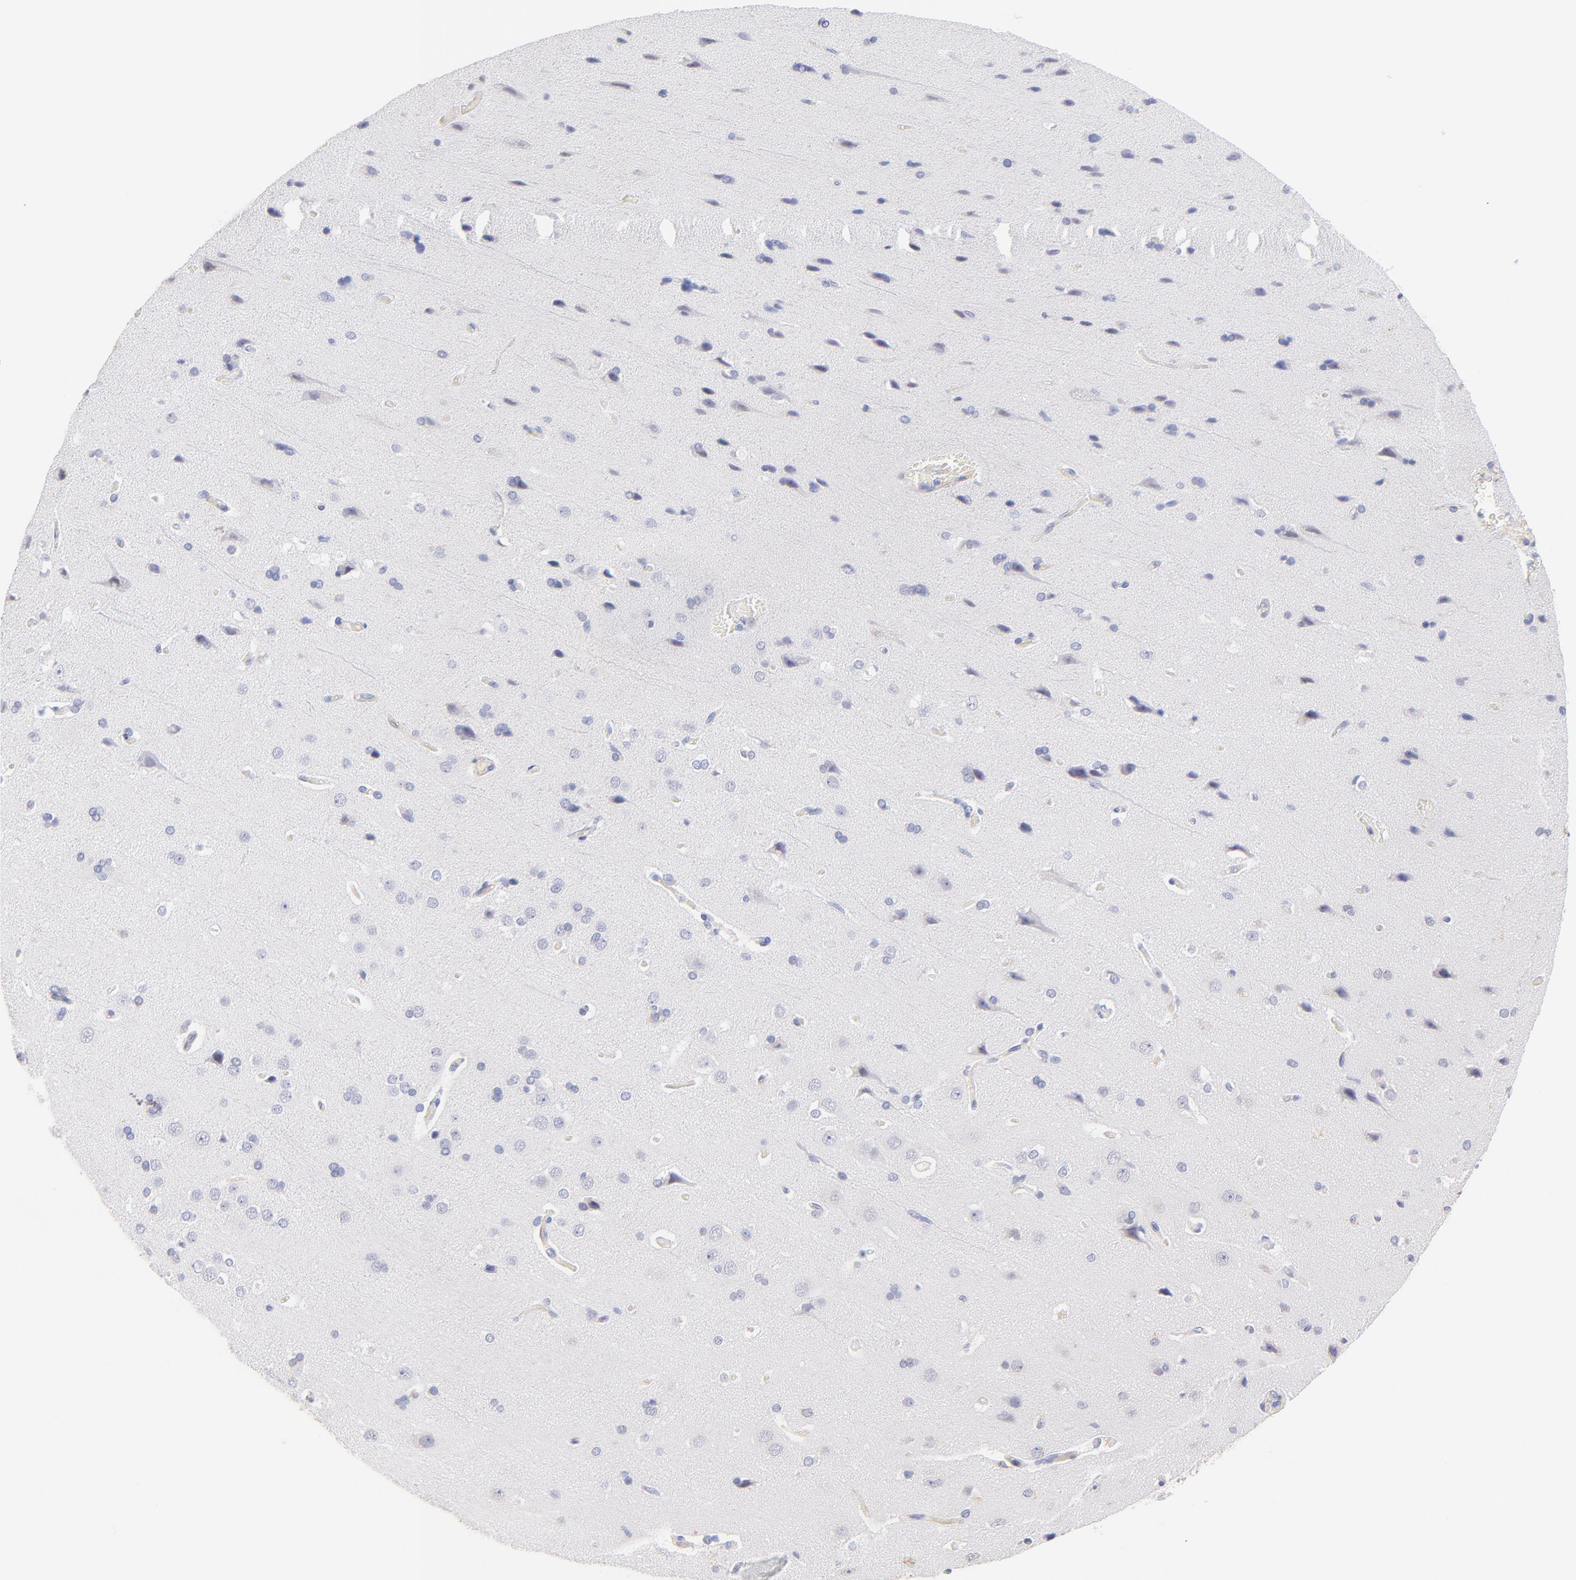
{"staining": {"intensity": "negative", "quantity": "none", "location": "none"}, "tissue": "cerebral cortex", "cell_type": "Endothelial cells", "image_type": "normal", "snomed": [{"axis": "morphology", "description": "Normal tissue, NOS"}, {"axis": "topography", "description": "Cerebral cortex"}], "caption": "This is a histopathology image of immunohistochemistry staining of unremarkable cerebral cortex, which shows no positivity in endothelial cells. (IHC, brightfield microscopy, high magnification).", "gene": "ACTRT1", "patient": {"sex": "male", "age": 62}}